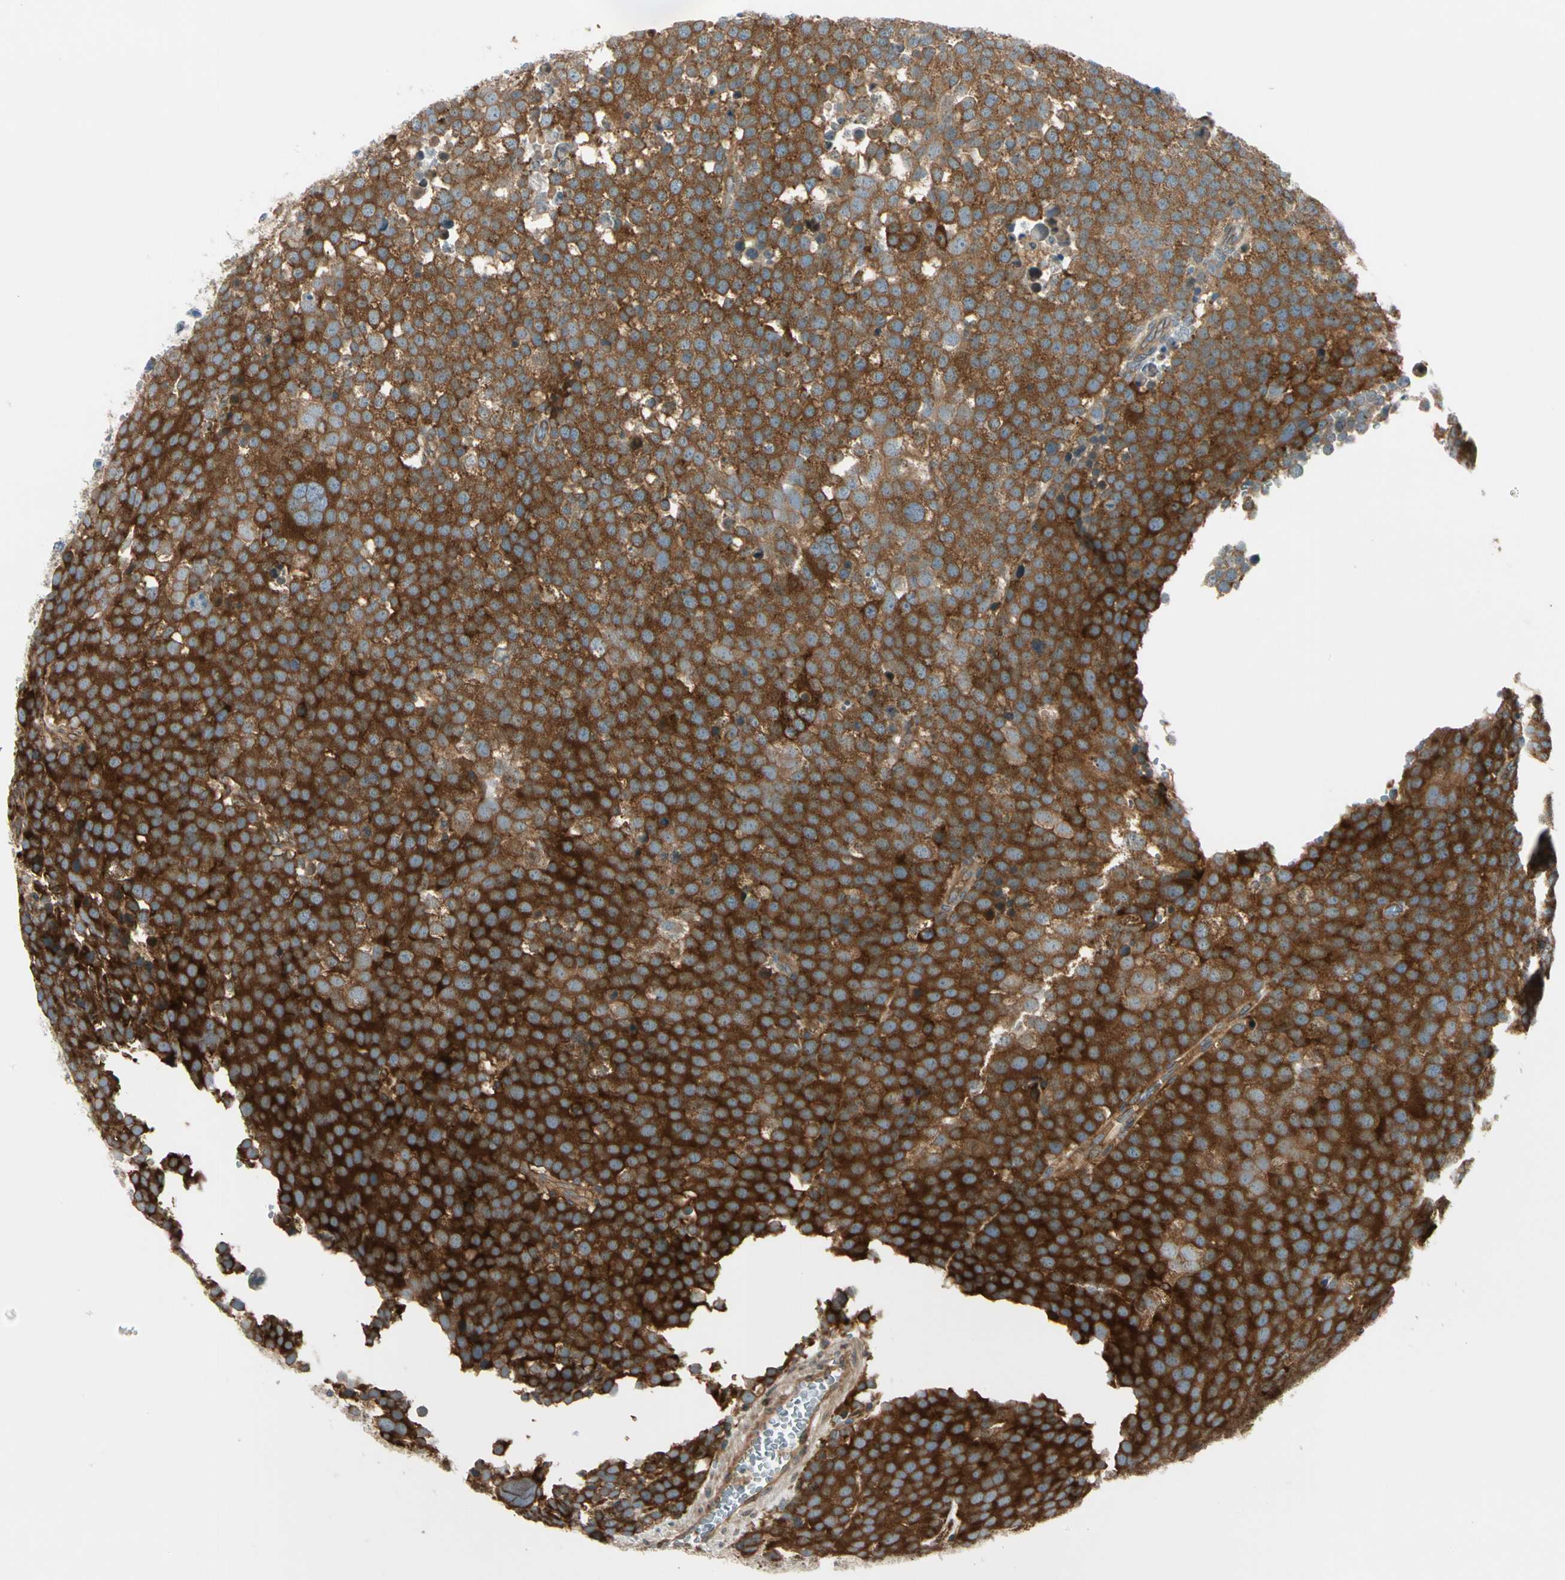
{"staining": {"intensity": "strong", "quantity": ">75%", "location": "cytoplasmic/membranous"}, "tissue": "testis cancer", "cell_type": "Tumor cells", "image_type": "cancer", "snomed": [{"axis": "morphology", "description": "Seminoma, NOS"}, {"axis": "topography", "description": "Testis"}], "caption": "DAB (3,3'-diaminobenzidine) immunohistochemical staining of human testis seminoma demonstrates strong cytoplasmic/membranous protein staining in approximately >75% of tumor cells. Using DAB (3,3'-diaminobenzidine) (brown) and hematoxylin (blue) stains, captured at high magnification using brightfield microscopy.", "gene": "TRIO", "patient": {"sex": "male", "age": 71}}